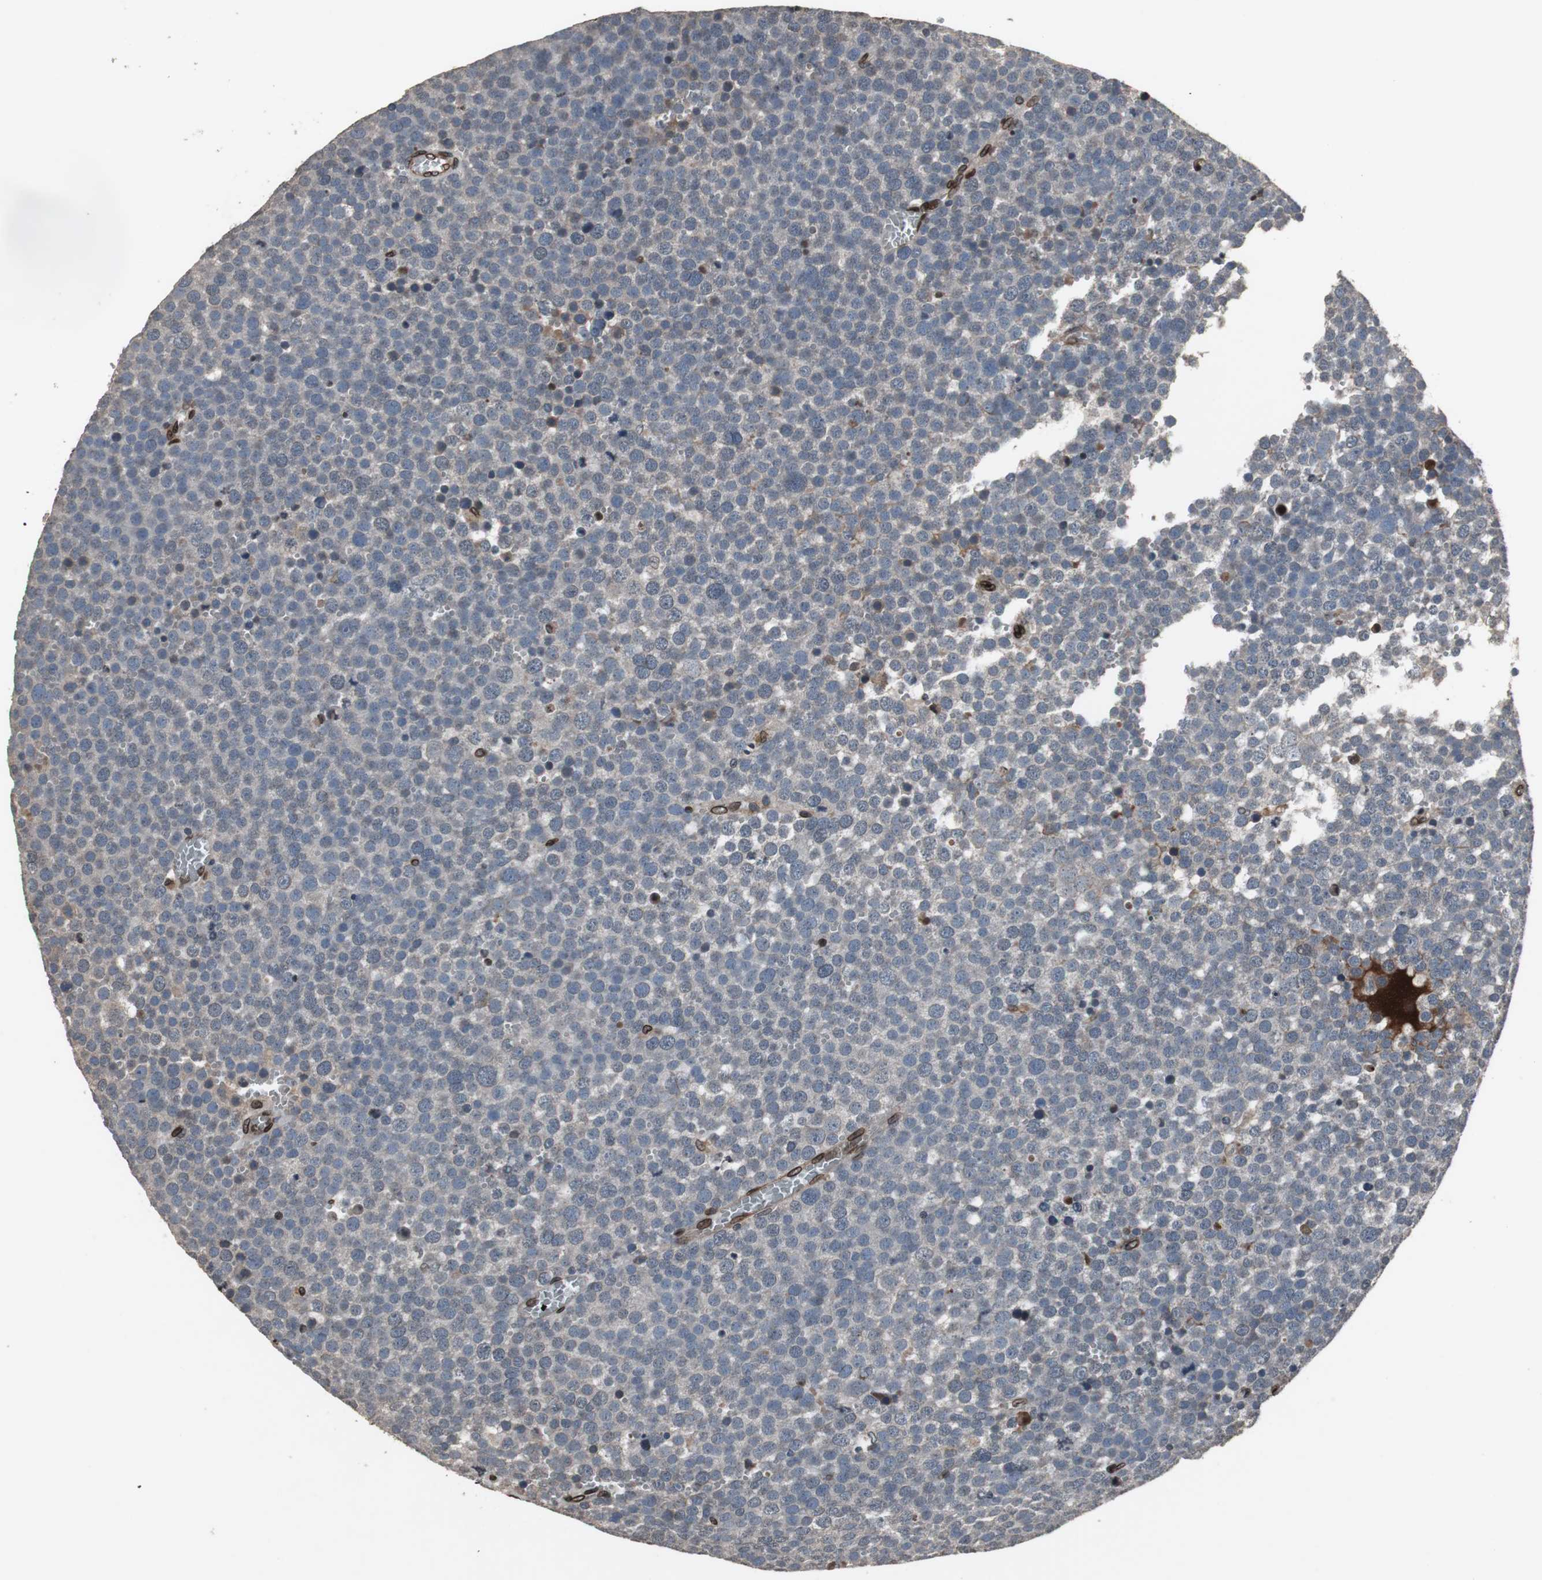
{"staining": {"intensity": "weak", "quantity": "25%-75%", "location": "cytoplasmic/membranous"}, "tissue": "testis cancer", "cell_type": "Tumor cells", "image_type": "cancer", "snomed": [{"axis": "morphology", "description": "Seminoma, NOS"}, {"axis": "topography", "description": "Testis"}], "caption": "Protein expression by IHC shows weak cytoplasmic/membranous staining in approximately 25%-75% of tumor cells in testis cancer (seminoma). The staining is performed using DAB brown chromogen to label protein expression. The nuclei are counter-stained blue using hematoxylin.", "gene": "LMNA", "patient": {"sex": "male", "age": 71}}